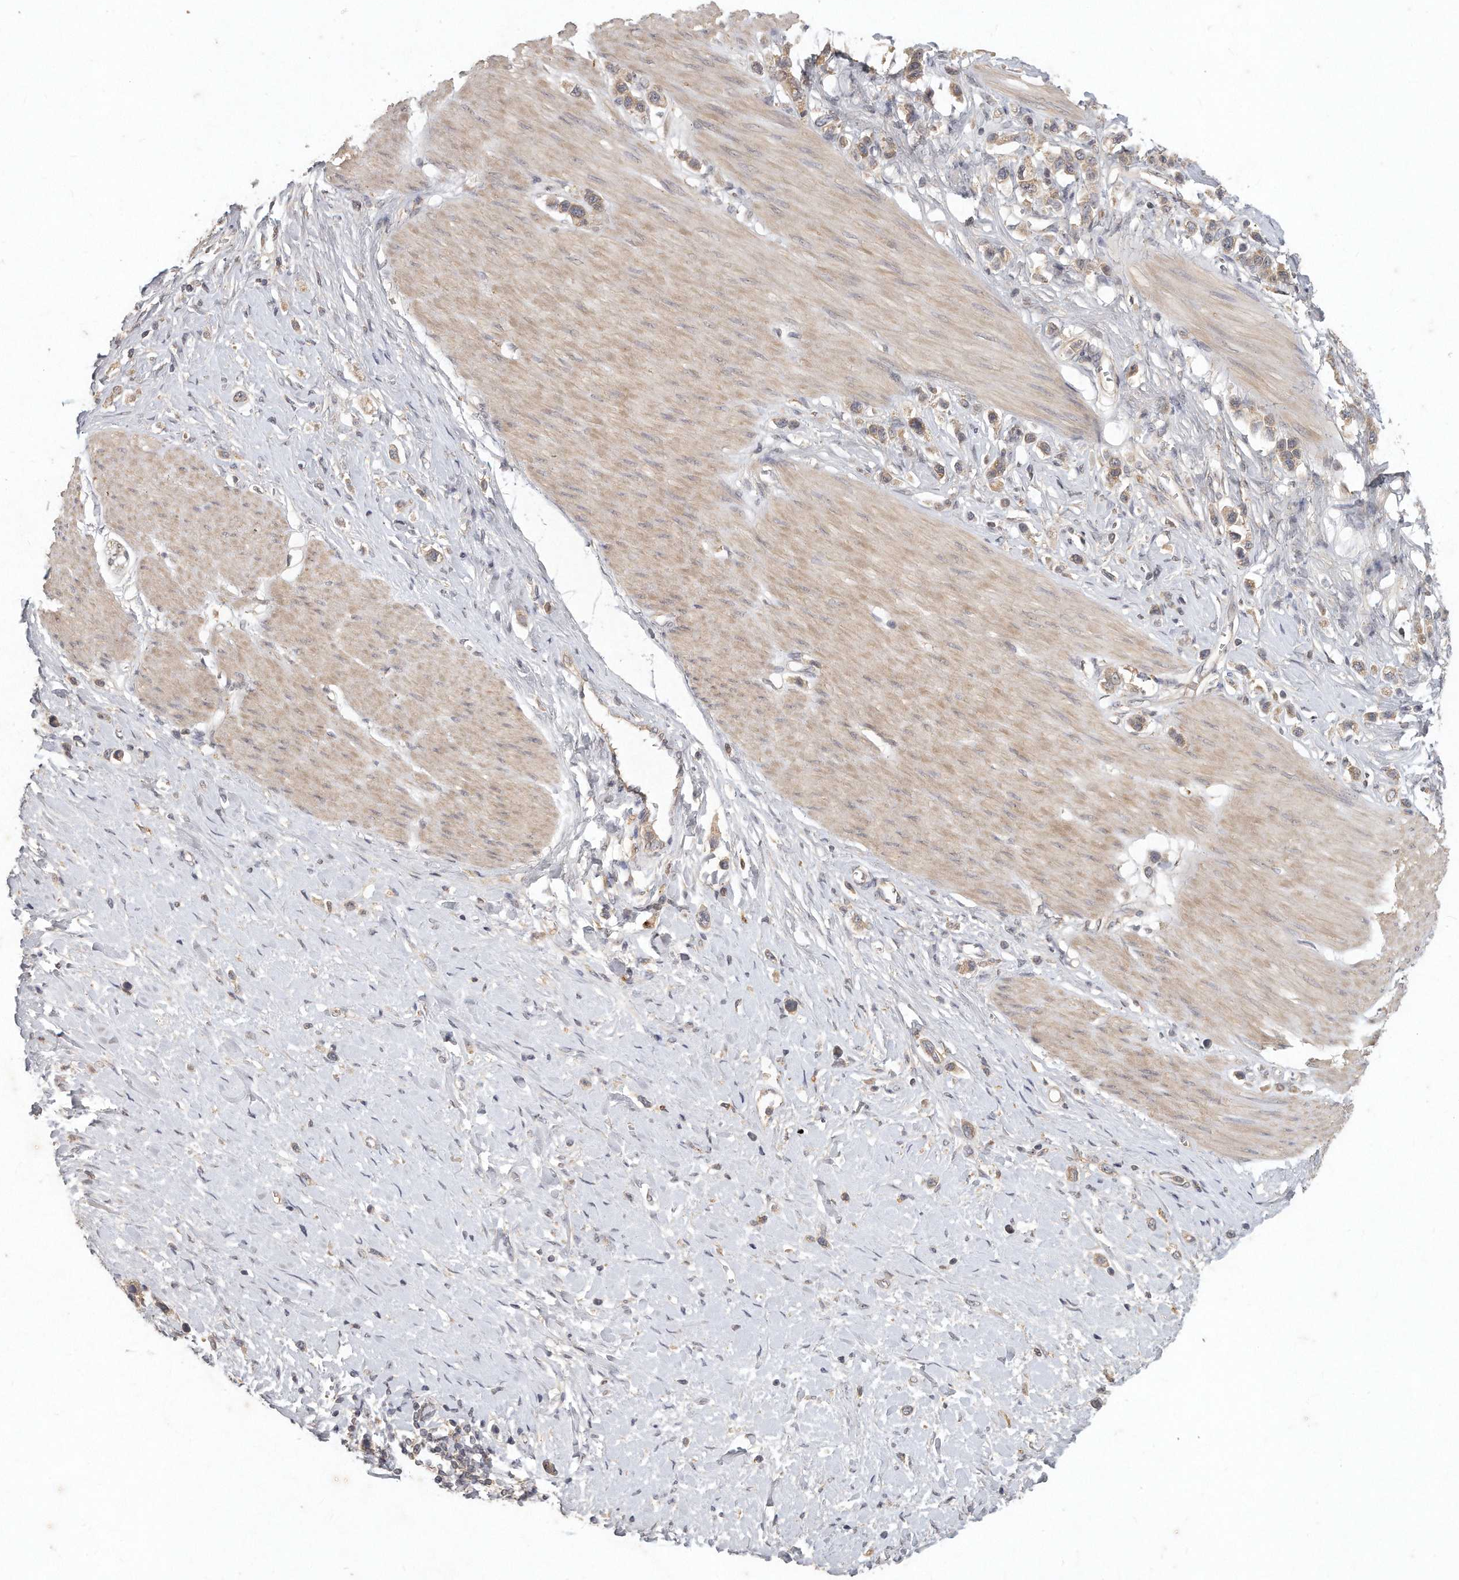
{"staining": {"intensity": "weak", "quantity": ">75%", "location": "cytoplasmic/membranous"}, "tissue": "stomach cancer", "cell_type": "Tumor cells", "image_type": "cancer", "snomed": [{"axis": "morphology", "description": "Adenocarcinoma, NOS"}, {"axis": "topography", "description": "Stomach"}], "caption": "Immunohistochemistry (DAB) staining of human stomach cancer displays weak cytoplasmic/membranous protein staining in approximately >75% of tumor cells.", "gene": "LGALS8", "patient": {"sex": "female", "age": 65}}